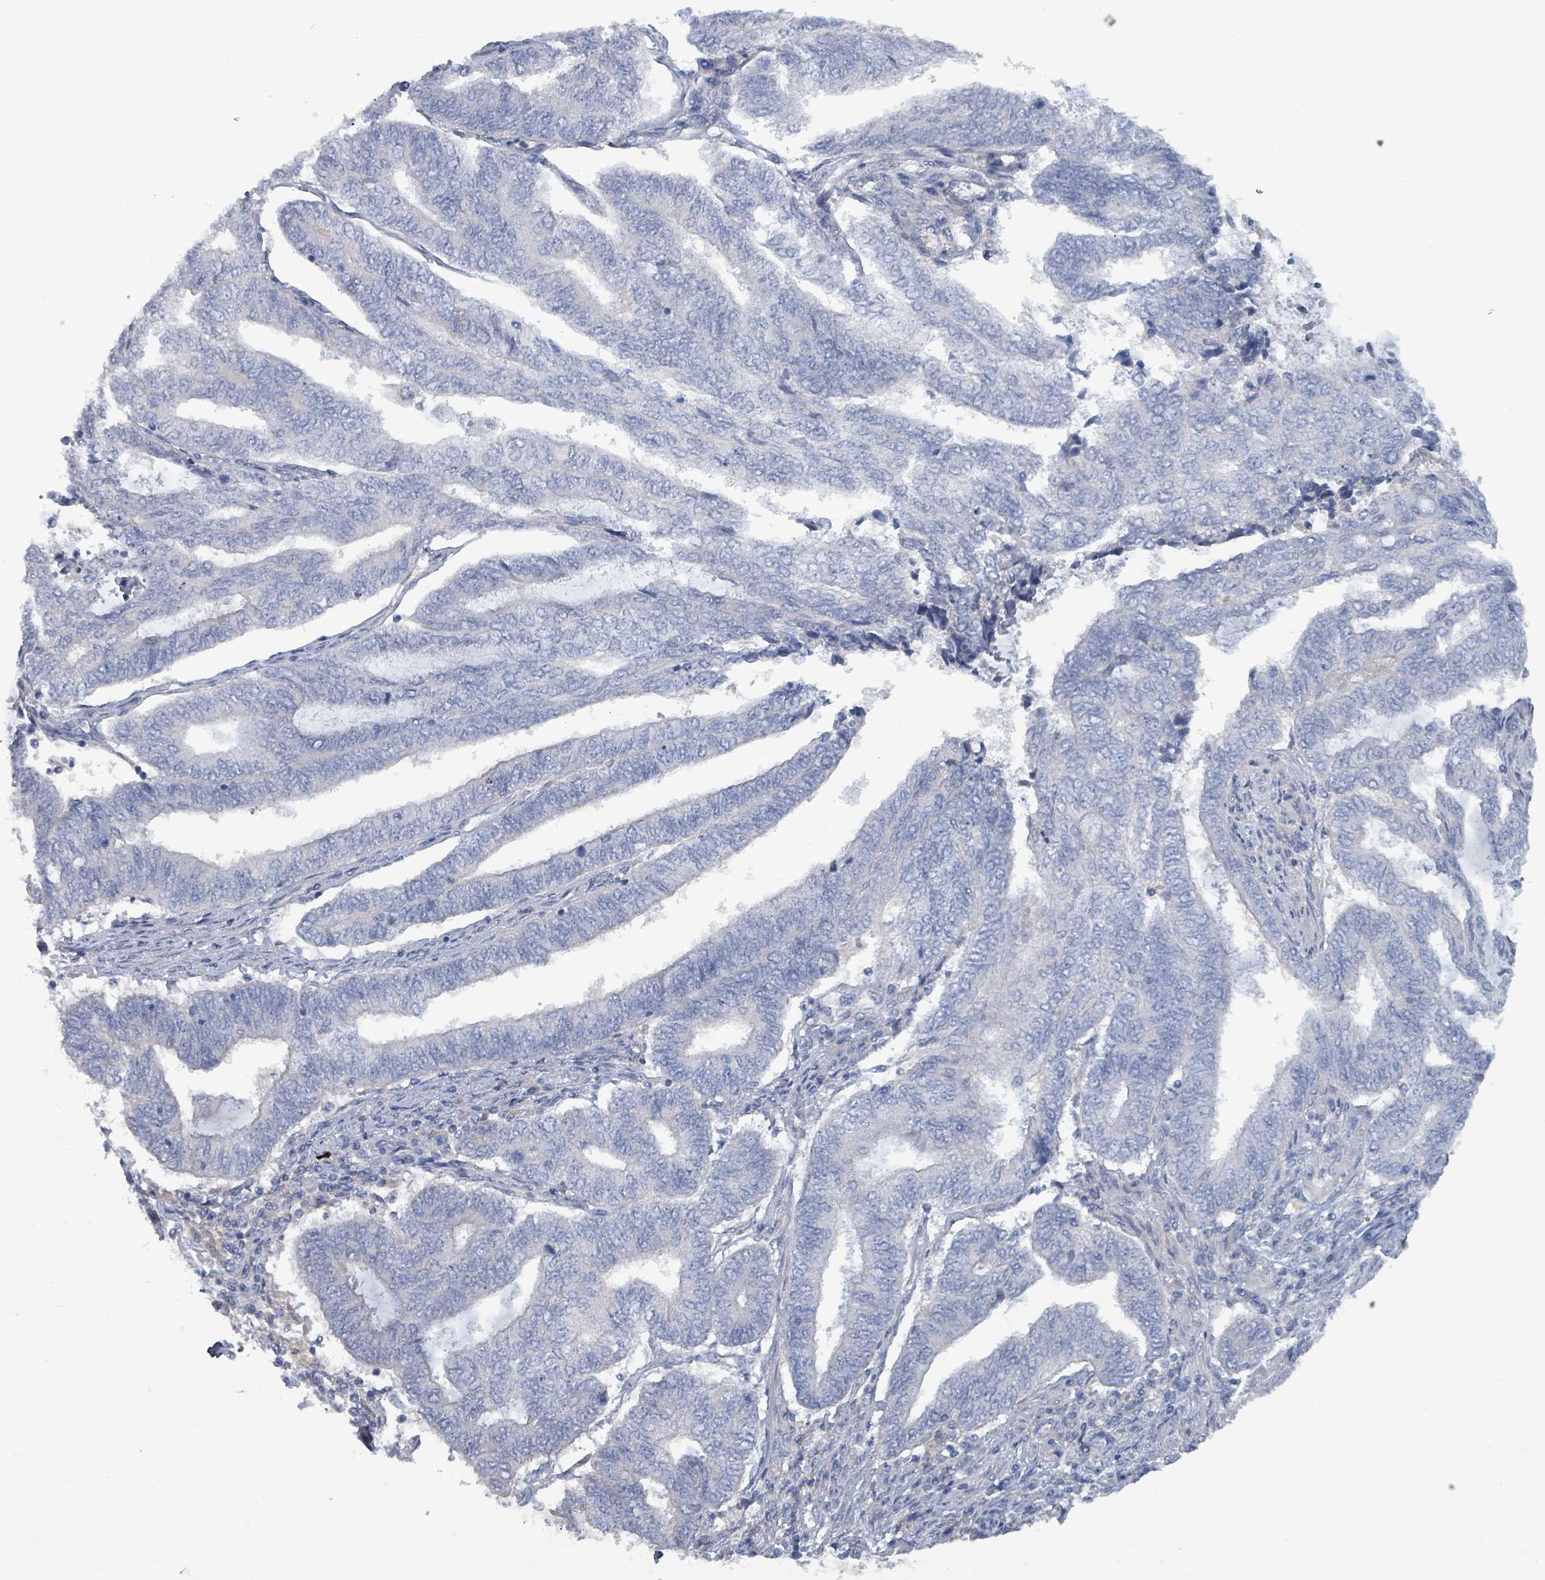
{"staining": {"intensity": "negative", "quantity": "none", "location": "none"}, "tissue": "endometrial cancer", "cell_type": "Tumor cells", "image_type": "cancer", "snomed": [{"axis": "morphology", "description": "Adenocarcinoma, NOS"}, {"axis": "topography", "description": "Uterus"}, {"axis": "topography", "description": "Endometrium"}], "caption": "Tumor cells show no significant staining in endometrial cancer (adenocarcinoma).", "gene": "TAAR5", "patient": {"sex": "female", "age": 70}}